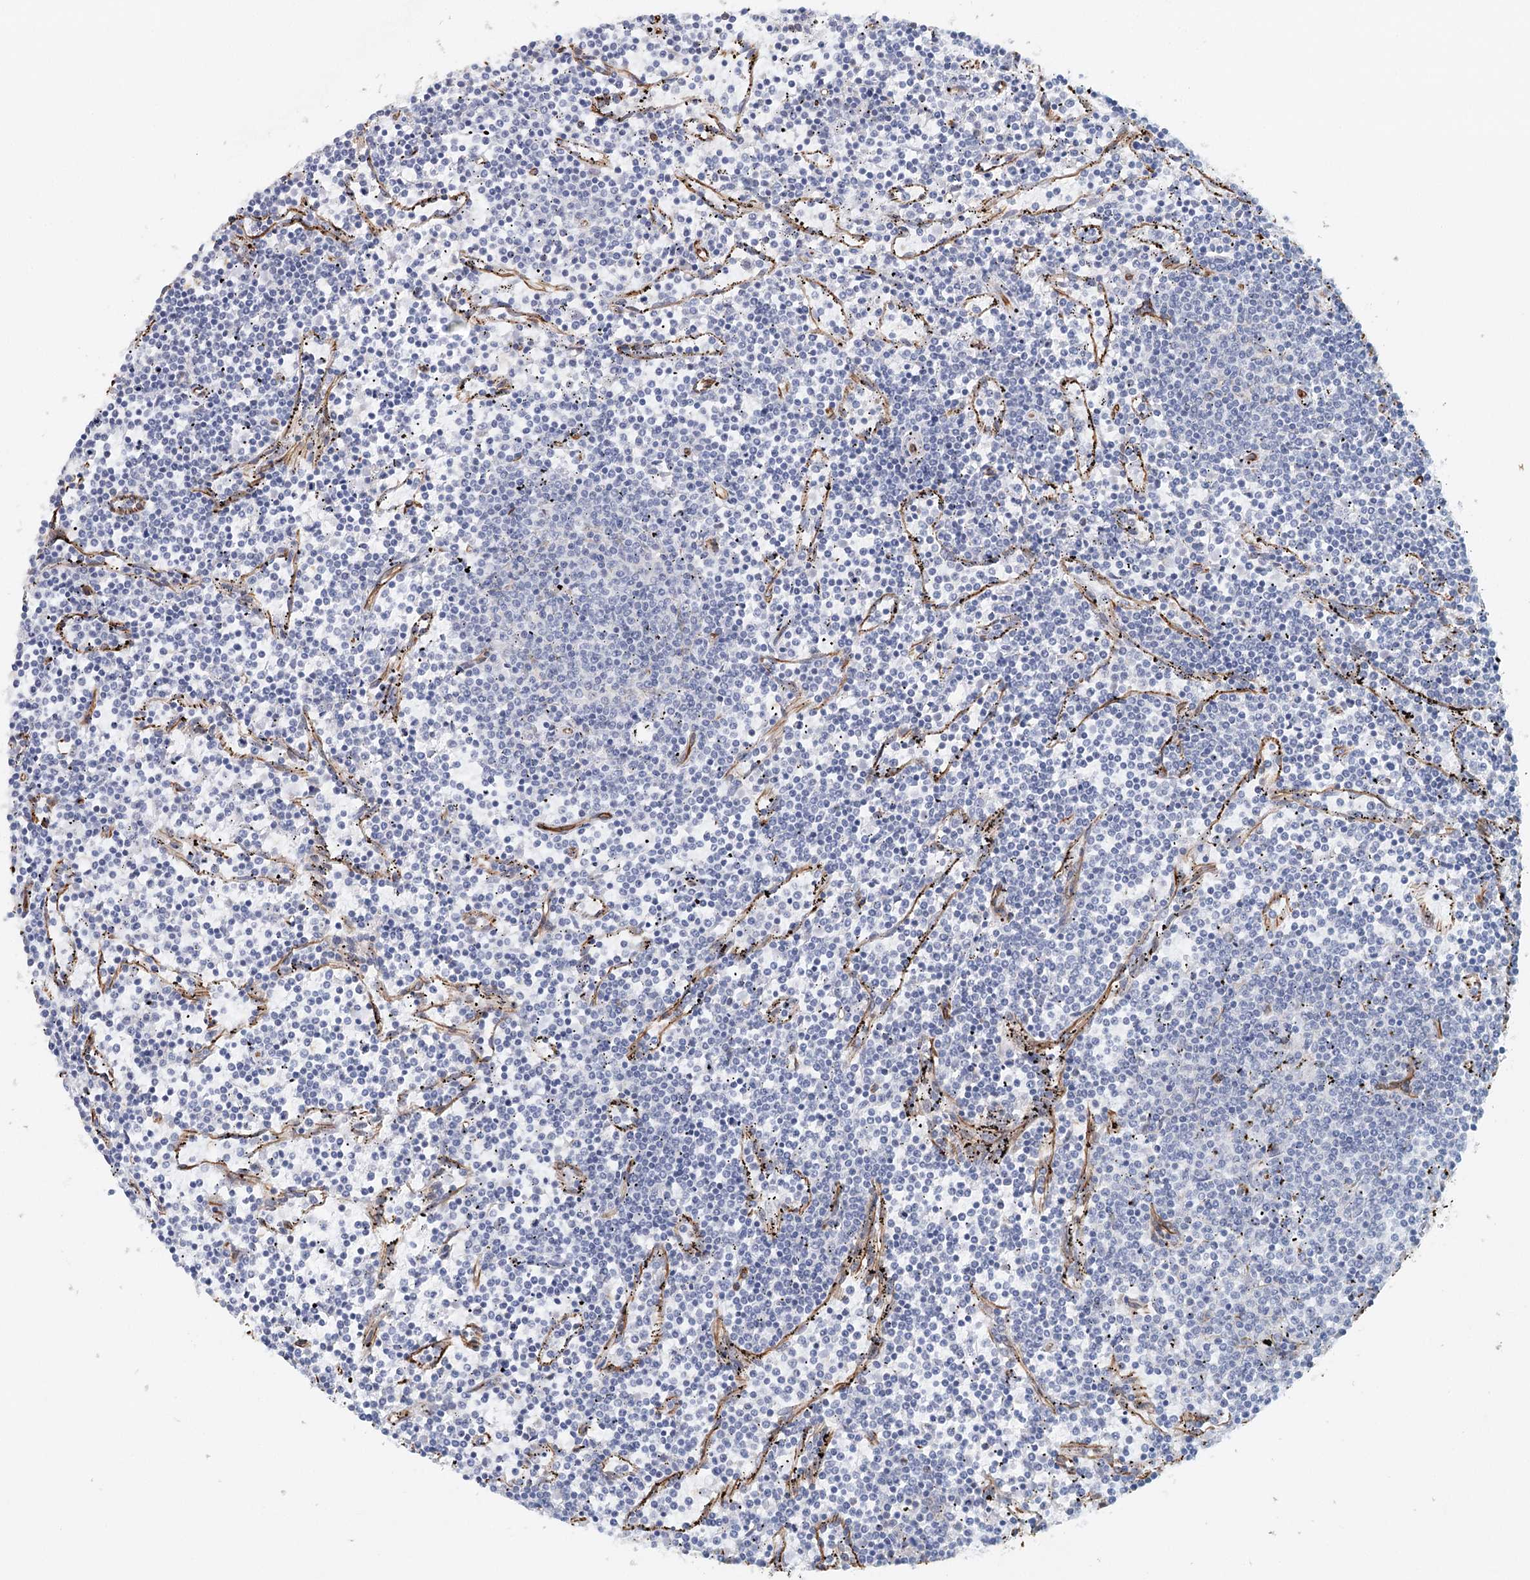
{"staining": {"intensity": "negative", "quantity": "none", "location": "none"}, "tissue": "lymphoma", "cell_type": "Tumor cells", "image_type": "cancer", "snomed": [{"axis": "morphology", "description": "Malignant lymphoma, non-Hodgkin's type, Low grade"}, {"axis": "topography", "description": "Spleen"}], "caption": "High magnification brightfield microscopy of malignant lymphoma, non-Hodgkin's type (low-grade) stained with DAB (3,3'-diaminobenzidine) (brown) and counterstained with hematoxylin (blue): tumor cells show no significant positivity.", "gene": "SYNPO", "patient": {"sex": "female", "age": 50}}